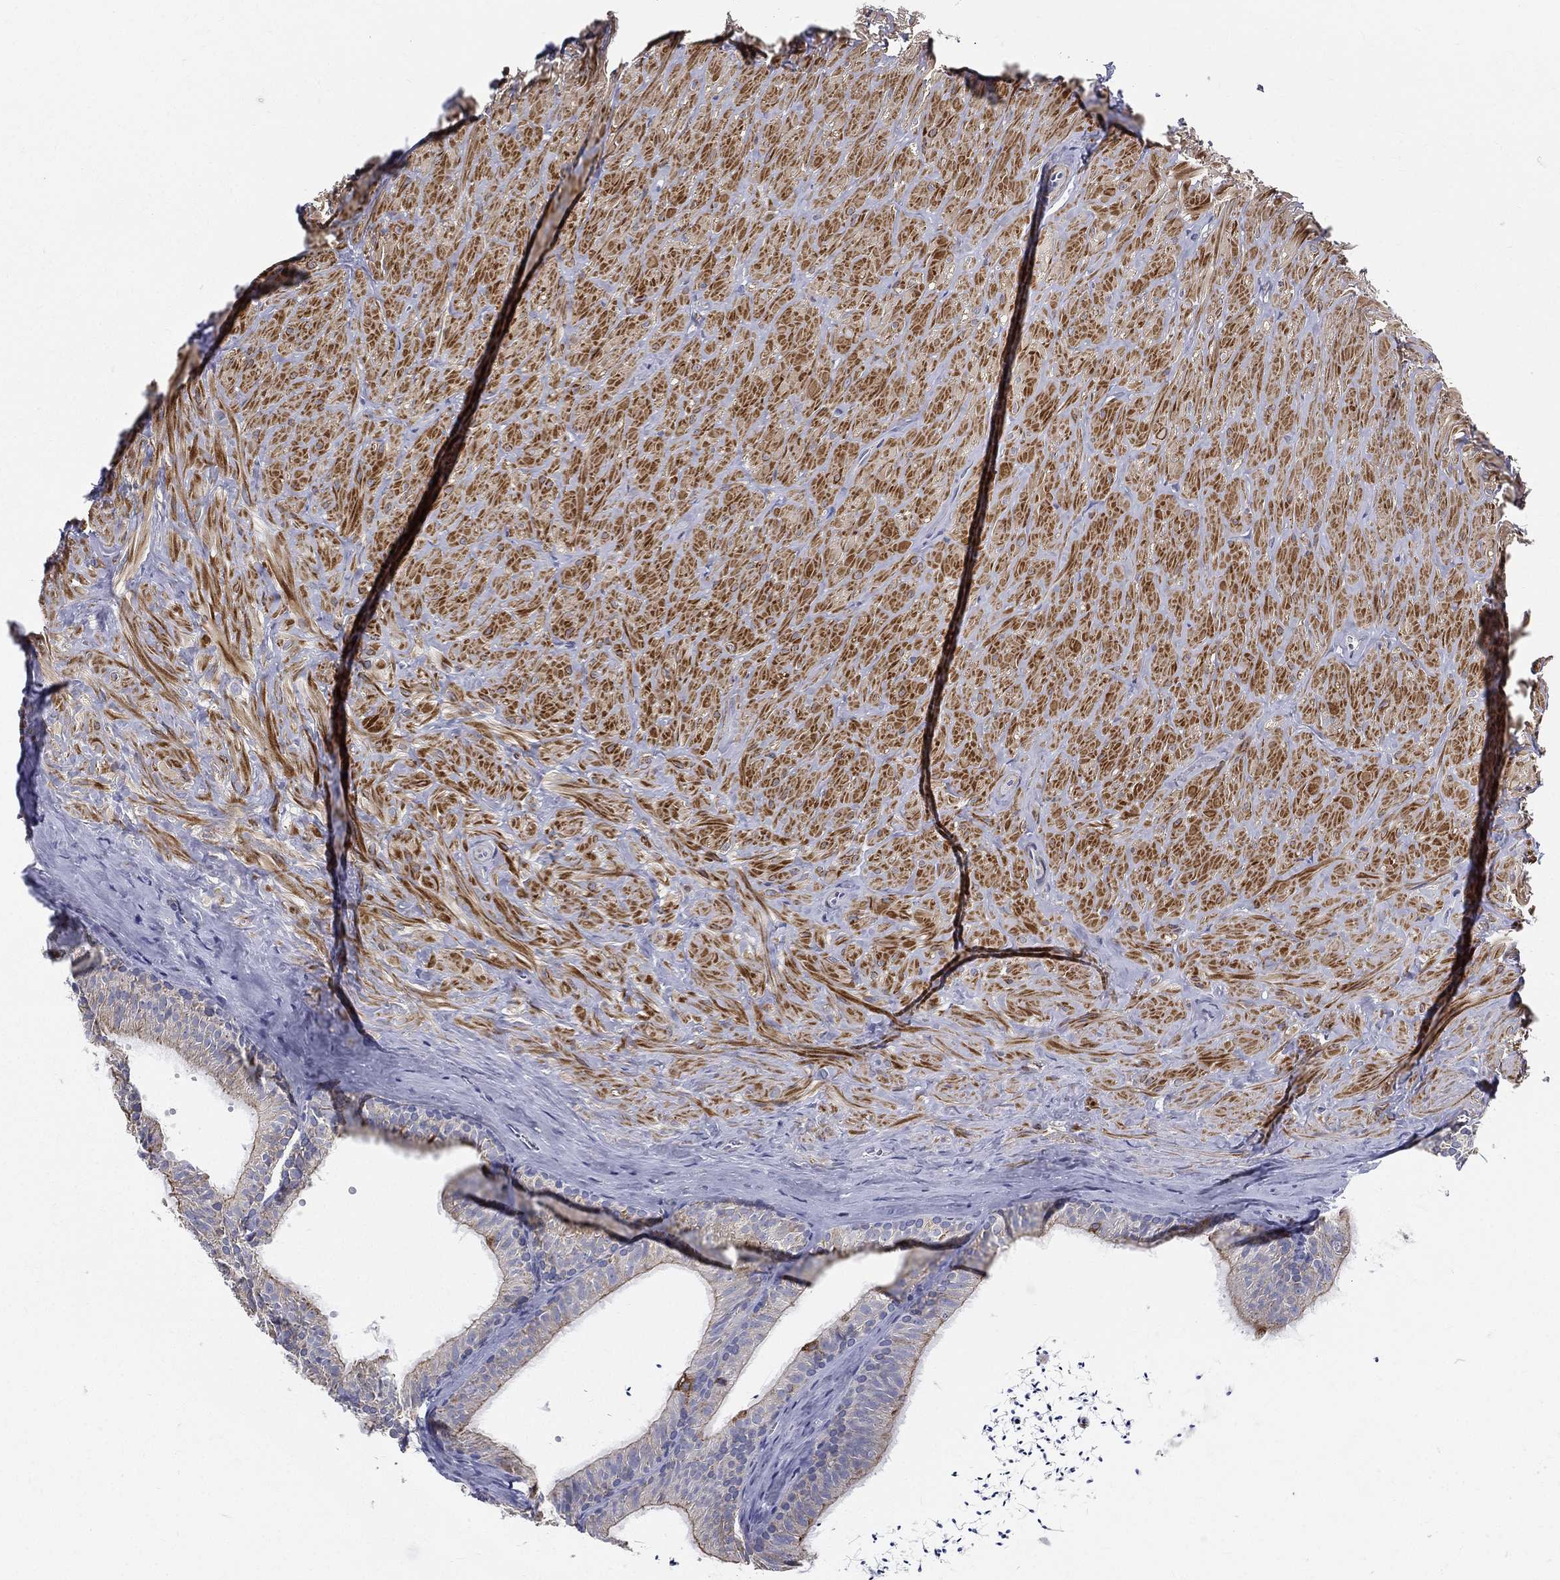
{"staining": {"intensity": "weak", "quantity": "25%-75%", "location": "cytoplasmic/membranous"}, "tissue": "epididymis", "cell_type": "Glandular cells", "image_type": "normal", "snomed": [{"axis": "morphology", "description": "Normal tissue, NOS"}, {"axis": "topography", "description": "Epididymis"}], "caption": "Glandular cells display weak cytoplasmic/membranous staining in approximately 25%-75% of cells in normal epididymis. (Stains: DAB in brown, nuclei in blue, Microscopy: brightfield microscopy at high magnification).", "gene": "PWWP3A", "patient": {"sex": "male", "age": 32}}